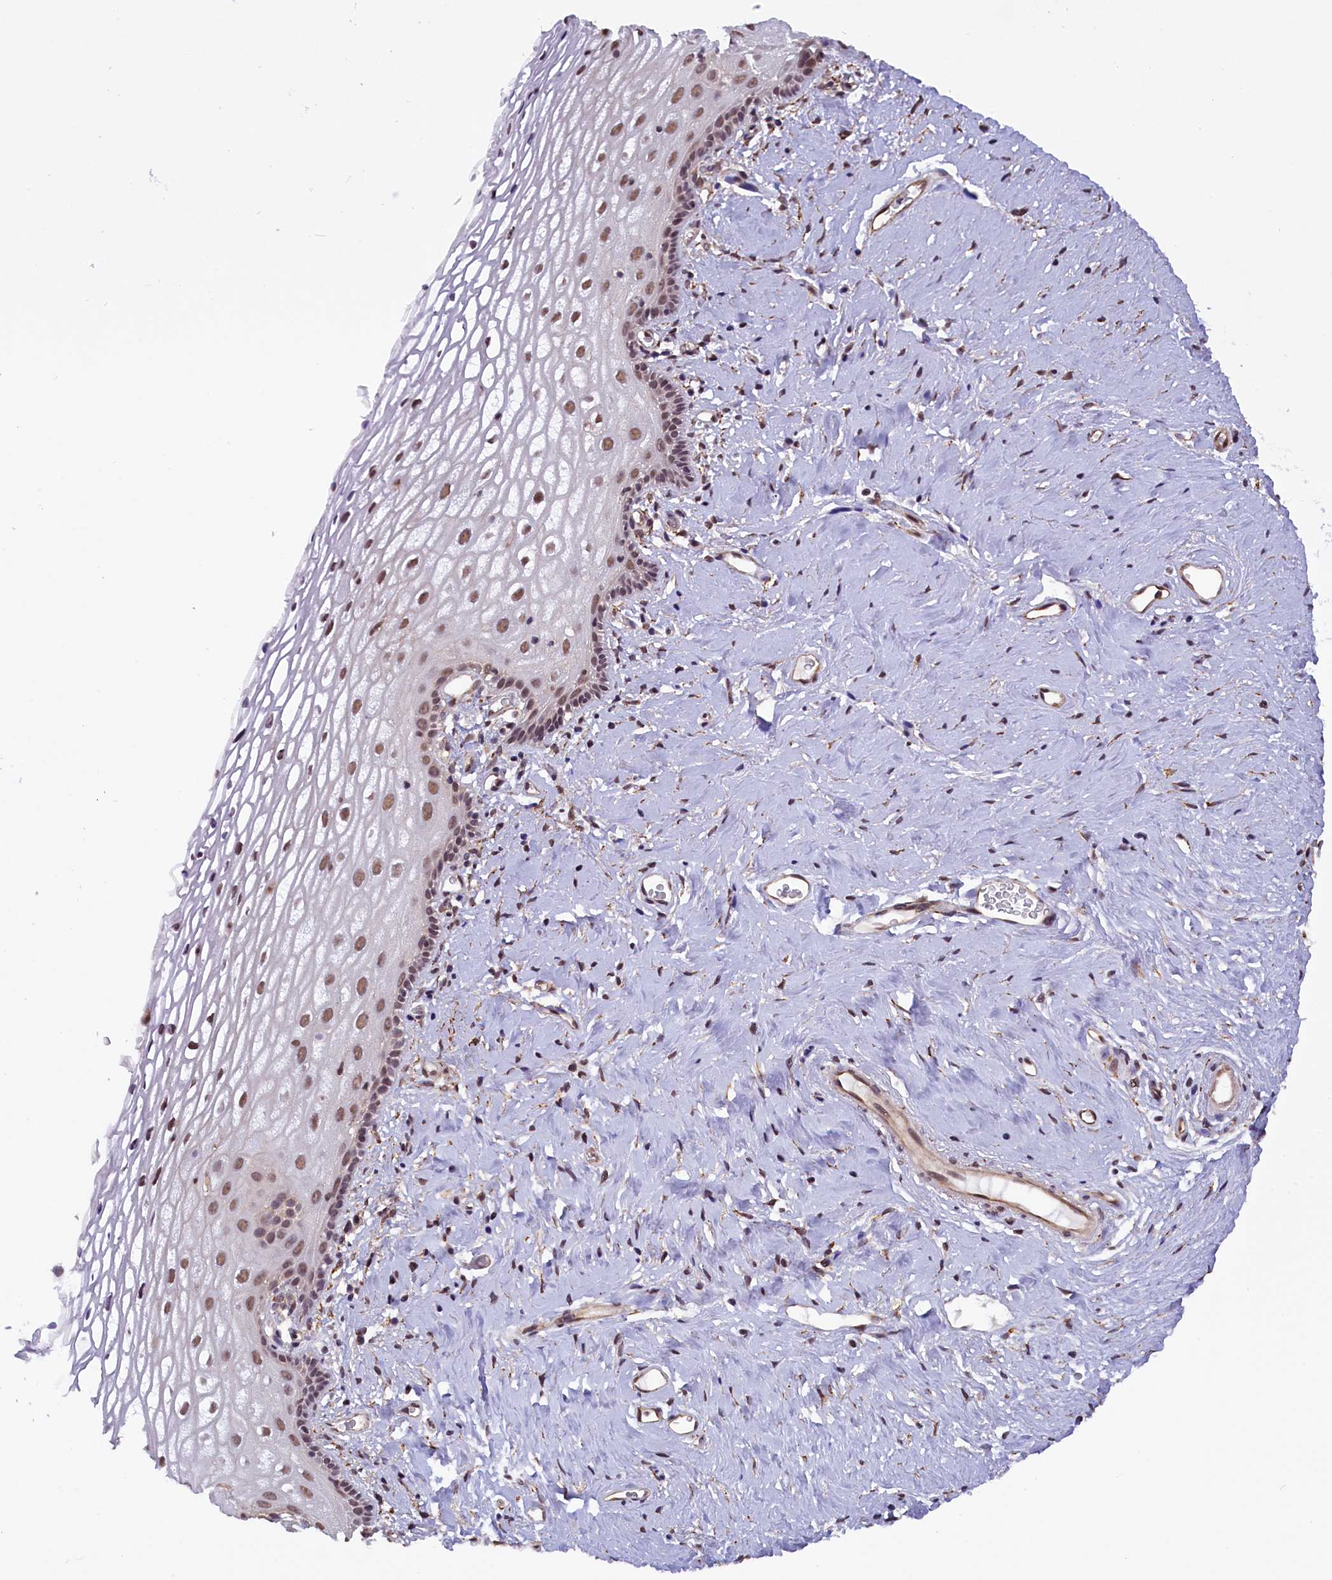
{"staining": {"intensity": "moderate", "quantity": "25%-75%", "location": "nuclear"}, "tissue": "vagina", "cell_type": "Squamous epithelial cells", "image_type": "normal", "snomed": [{"axis": "morphology", "description": "Normal tissue, NOS"}, {"axis": "morphology", "description": "Adenocarcinoma, NOS"}, {"axis": "topography", "description": "Rectum"}, {"axis": "topography", "description": "Vagina"}], "caption": "Squamous epithelial cells demonstrate moderate nuclear staining in about 25%-75% of cells in normal vagina.", "gene": "ZC3H4", "patient": {"sex": "female", "age": 71}}